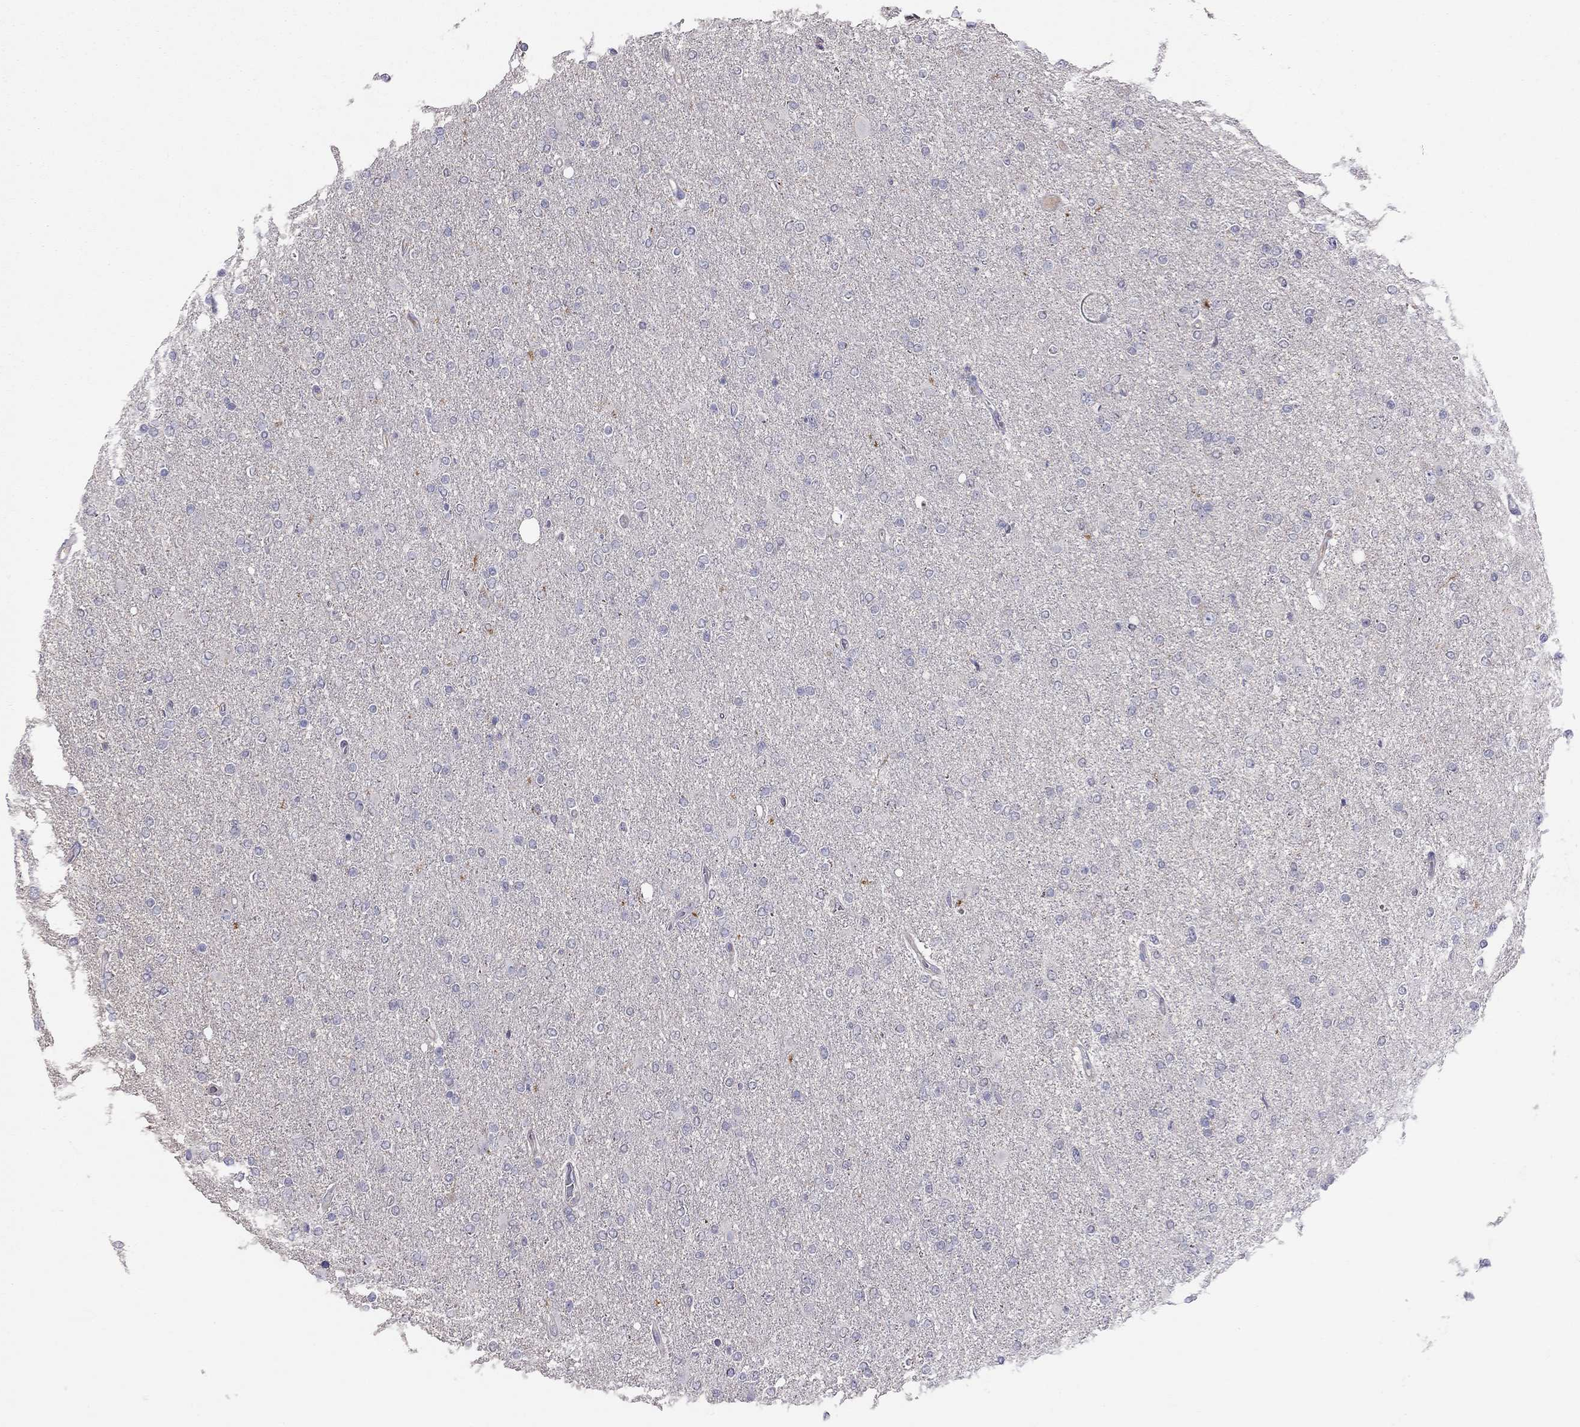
{"staining": {"intensity": "negative", "quantity": "none", "location": "none"}, "tissue": "glioma", "cell_type": "Tumor cells", "image_type": "cancer", "snomed": [{"axis": "morphology", "description": "Glioma, malignant, High grade"}, {"axis": "topography", "description": "Cerebral cortex"}], "caption": "High-grade glioma (malignant) was stained to show a protein in brown. There is no significant expression in tumor cells.", "gene": "RTP5", "patient": {"sex": "male", "age": 70}}